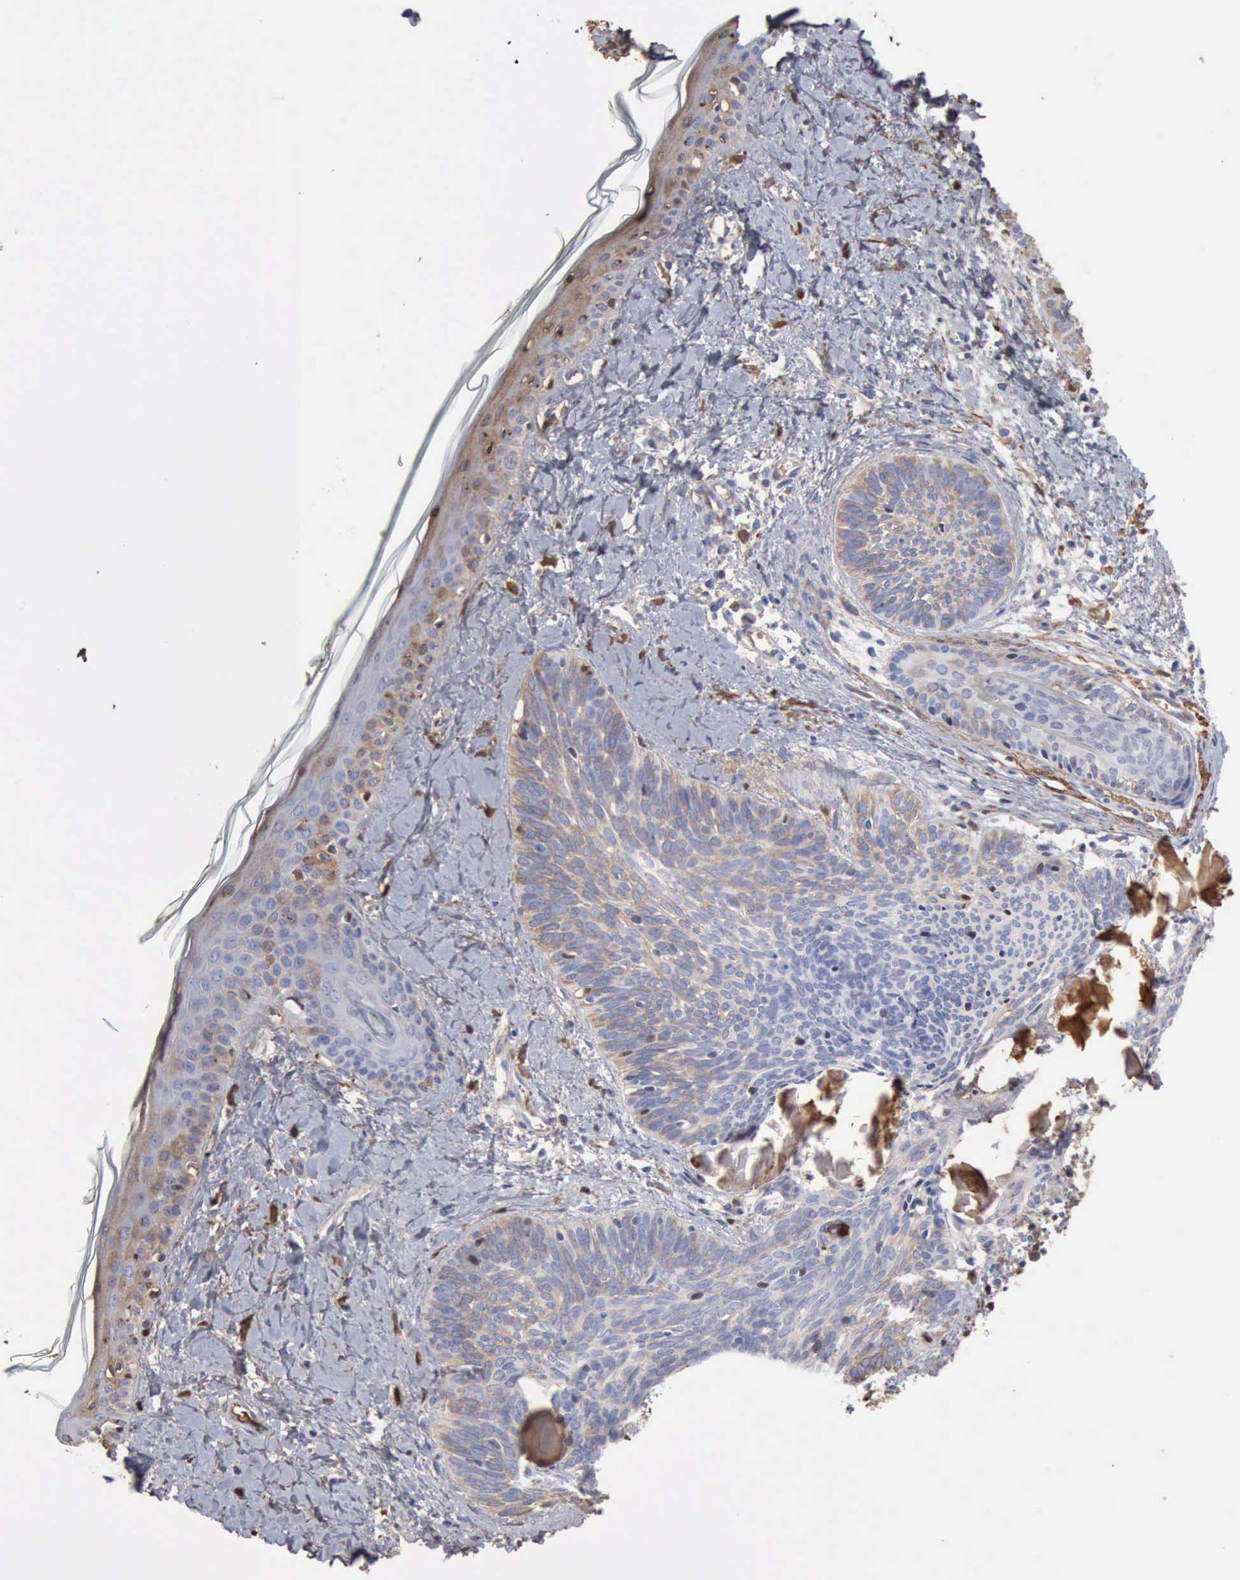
{"staining": {"intensity": "negative", "quantity": "none", "location": "none"}, "tissue": "skin cancer", "cell_type": "Tumor cells", "image_type": "cancer", "snomed": [{"axis": "morphology", "description": "Basal cell carcinoma"}, {"axis": "topography", "description": "Skin"}], "caption": "This is an immunohistochemistry (IHC) image of human skin cancer (basal cell carcinoma). There is no staining in tumor cells.", "gene": "SERPINA1", "patient": {"sex": "female", "age": 81}}